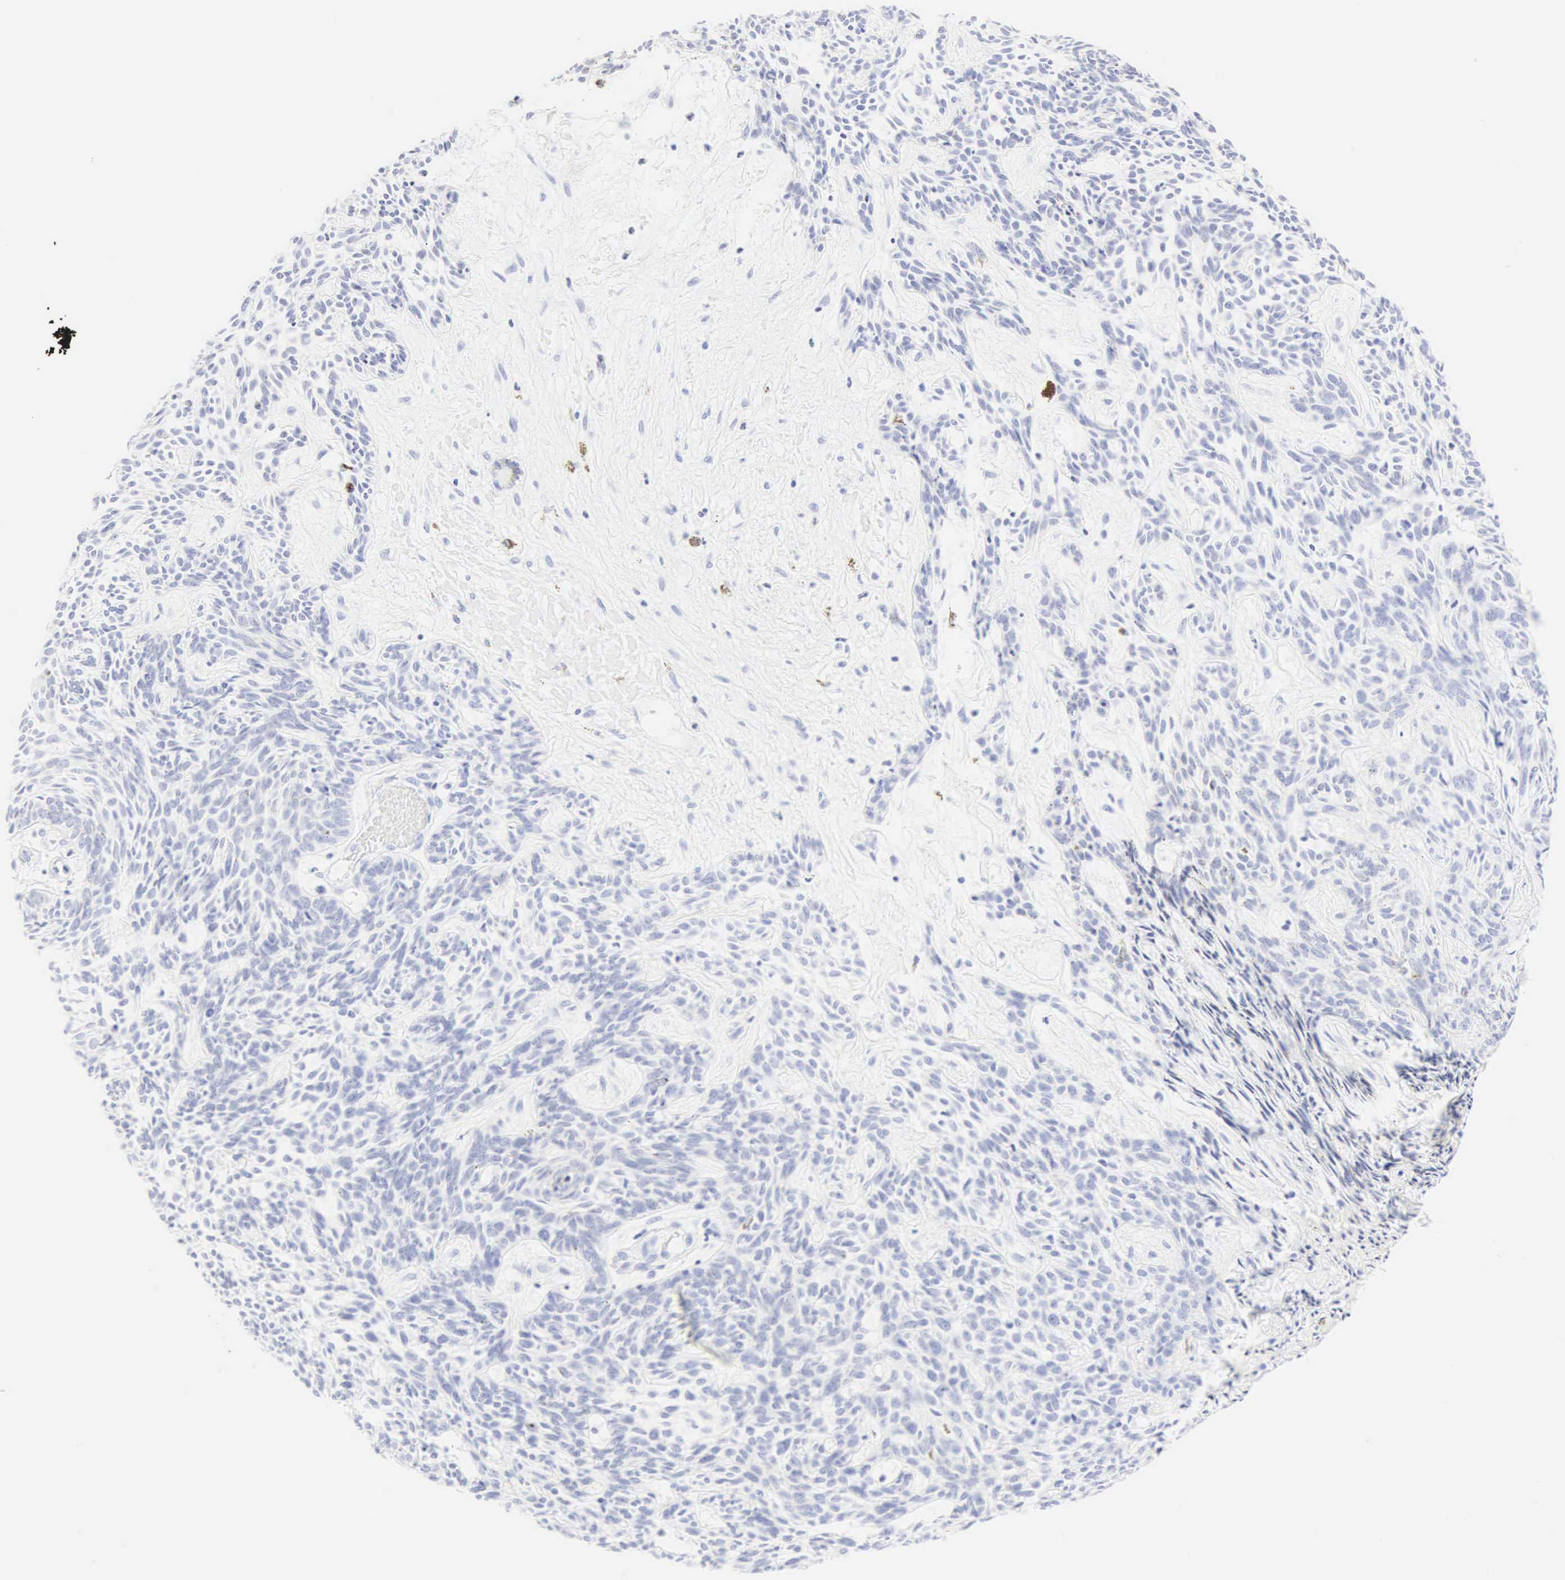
{"staining": {"intensity": "negative", "quantity": "none", "location": "none"}, "tissue": "skin cancer", "cell_type": "Tumor cells", "image_type": "cancer", "snomed": [{"axis": "morphology", "description": "Basal cell carcinoma"}, {"axis": "topography", "description": "Skin"}], "caption": "High magnification brightfield microscopy of skin basal cell carcinoma stained with DAB (3,3'-diaminobenzidine) (brown) and counterstained with hematoxylin (blue): tumor cells show no significant staining.", "gene": "CGB3", "patient": {"sex": "male", "age": 58}}